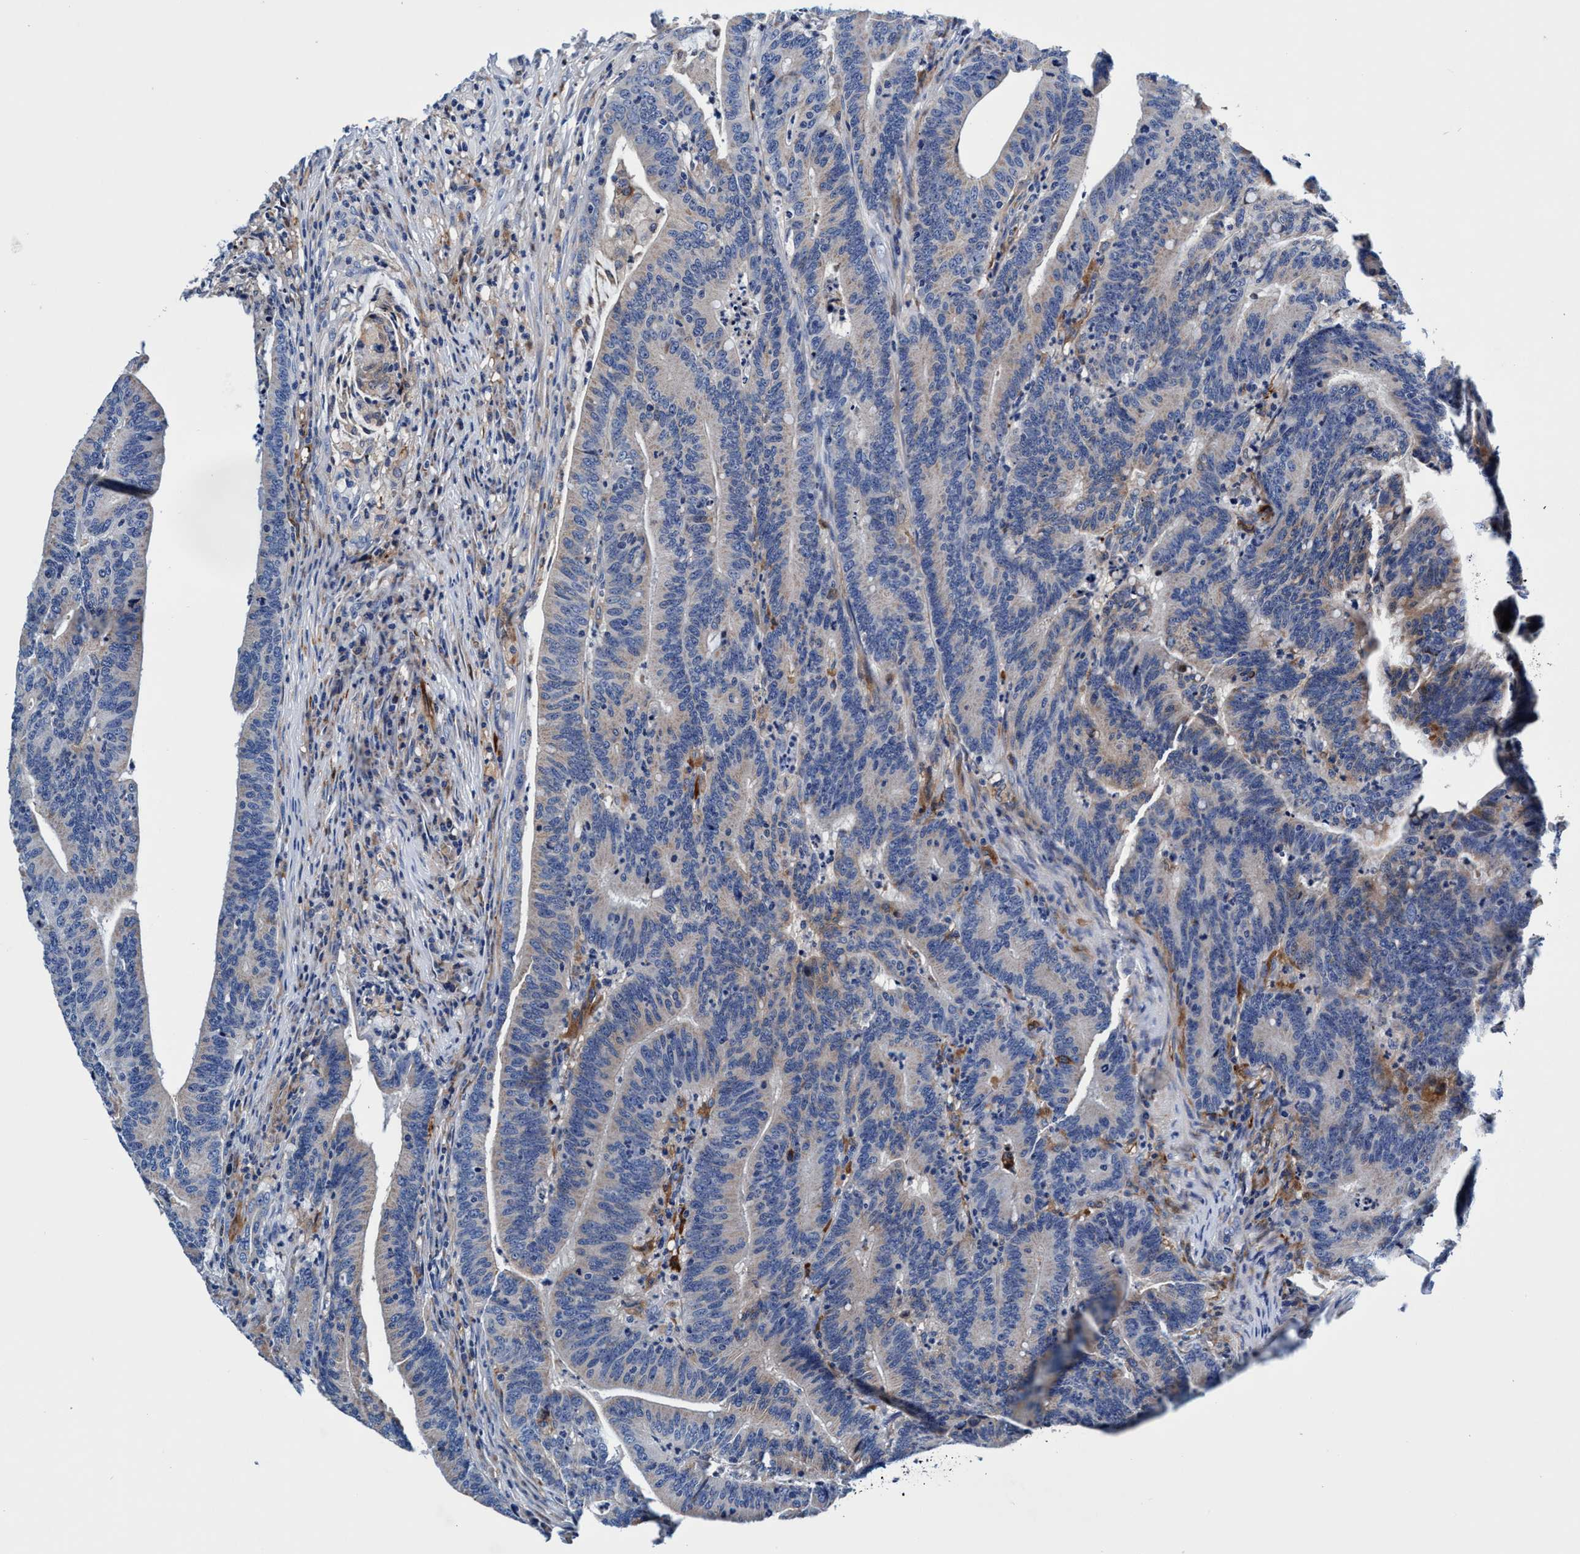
{"staining": {"intensity": "weak", "quantity": "<25%", "location": "cytoplasmic/membranous"}, "tissue": "colorectal cancer", "cell_type": "Tumor cells", "image_type": "cancer", "snomed": [{"axis": "morphology", "description": "Adenocarcinoma, NOS"}, {"axis": "topography", "description": "Colon"}], "caption": "The photomicrograph reveals no staining of tumor cells in colorectal cancer.", "gene": "UBALD2", "patient": {"sex": "female", "age": 66}}